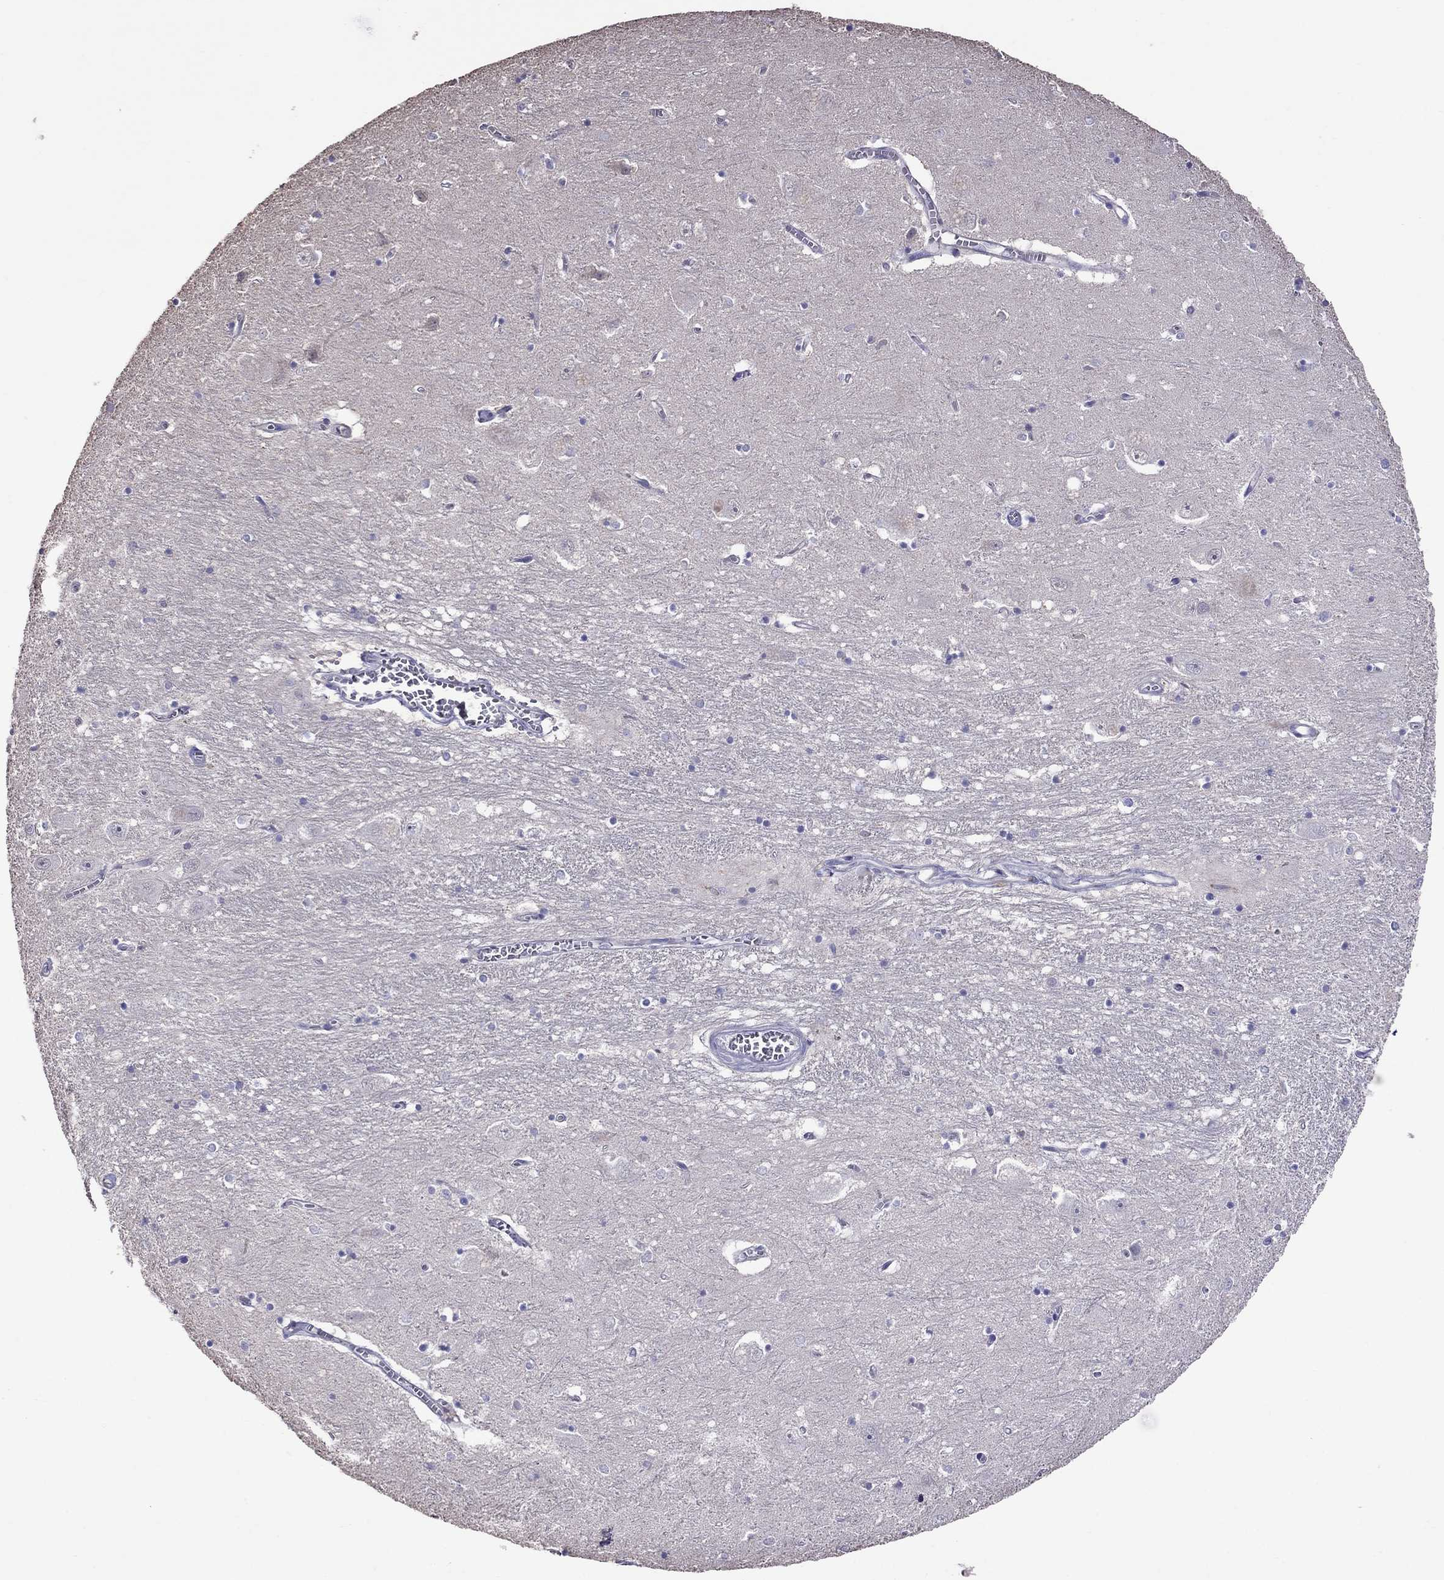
{"staining": {"intensity": "moderate", "quantity": "<25%", "location": "cytoplasmic/membranous"}, "tissue": "caudate", "cell_type": "Glial cells", "image_type": "normal", "snomed": [{"axis": "morphology", "description": "Normal tissue, NOS"}, {"axis": "topography", "description": "Lateral ventricle wall"}], "caption": "Immunohistochemical staining of benign human caudate shows low levels of moderate cytoplasmic/membranous expression in about <25% of glial cells. (IHC, brightfield microscopy, high magnification).", "gene": "ADAM28", "patient": {"sex": "male", "age": 54}}